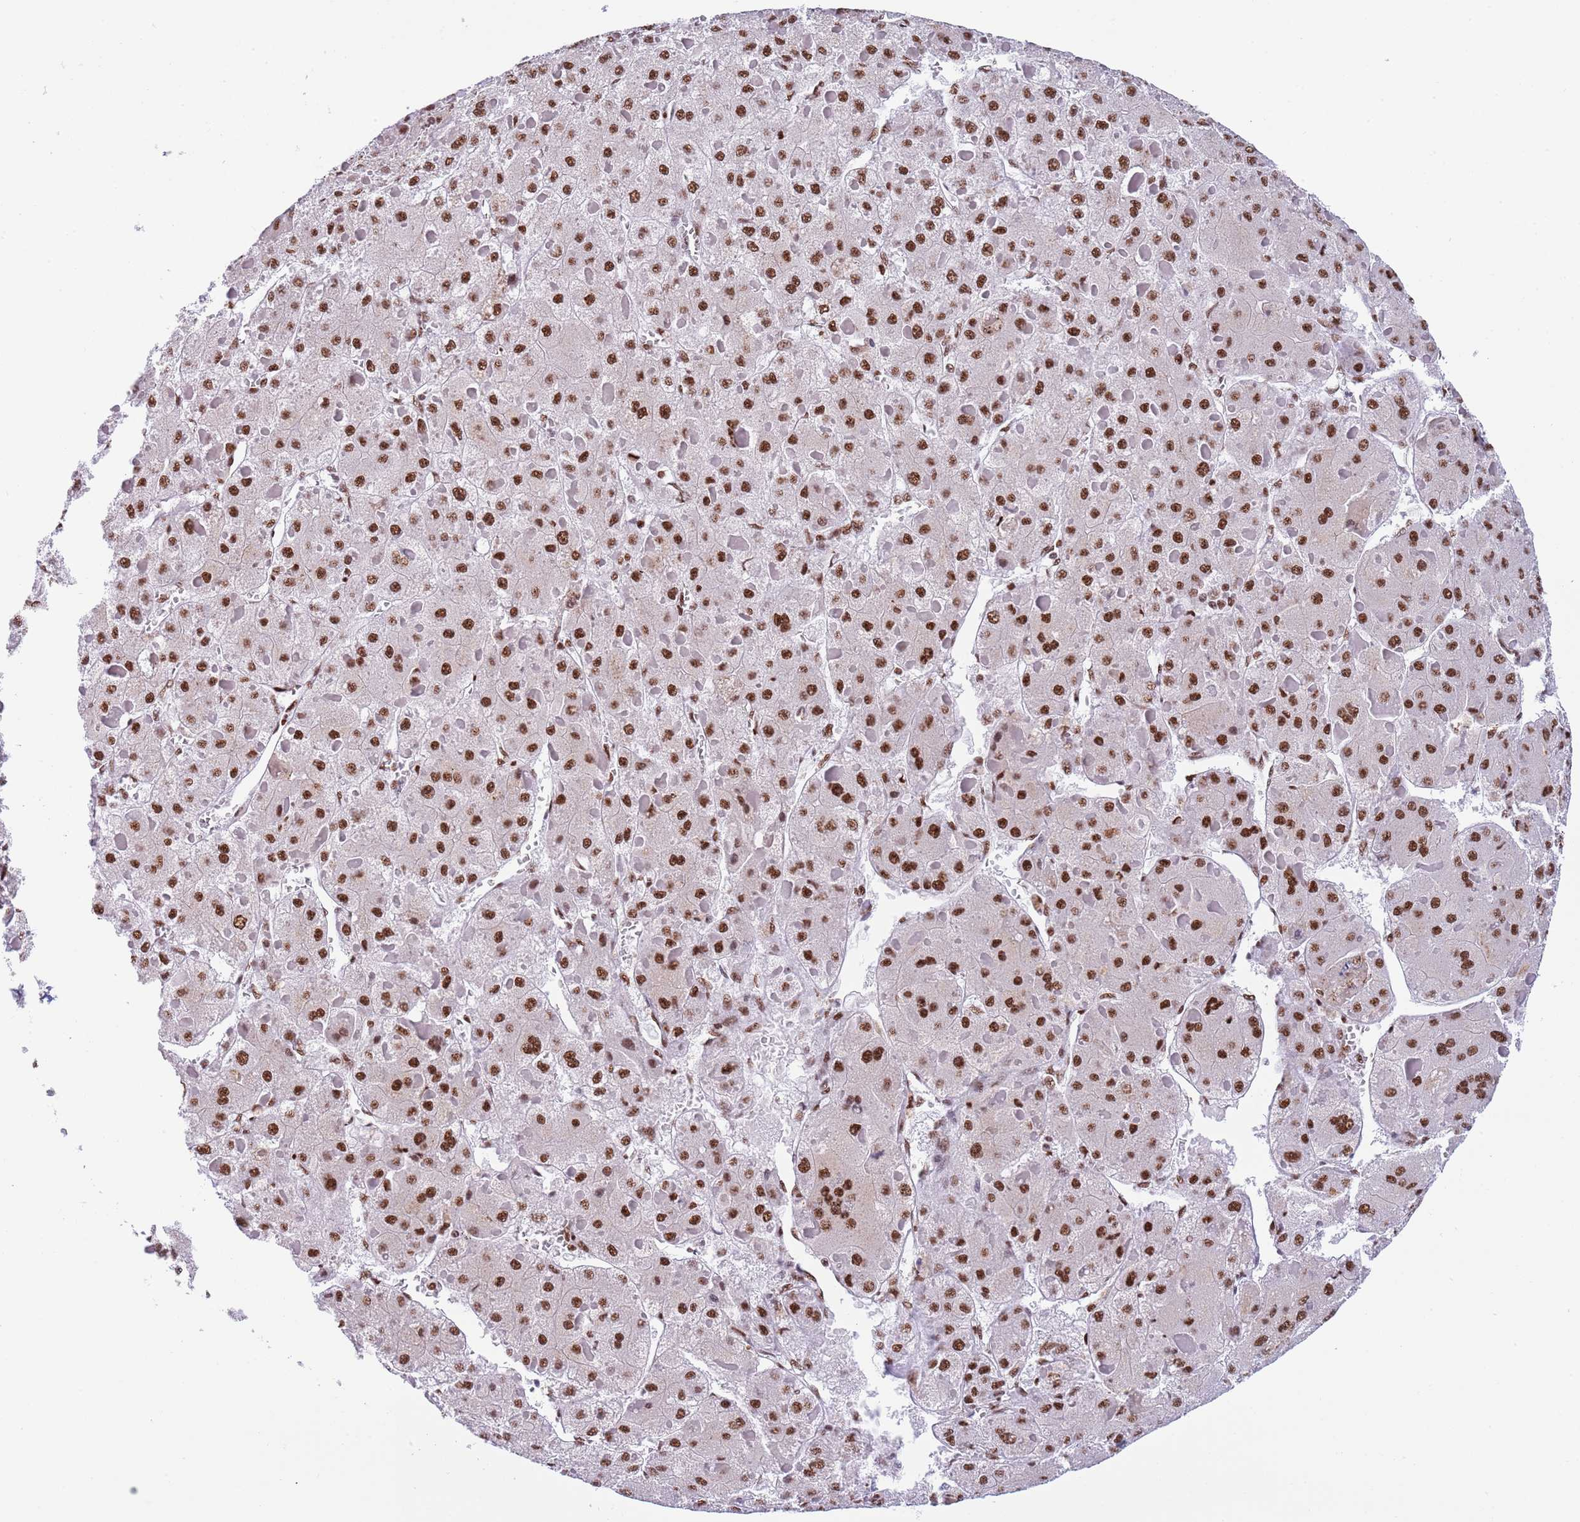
{"staining": {"intensity": "strong", "quantity": ">75%", "location": "nuclear"}, "tissue": "liver cancer", "cell_type": "Tumor cells", "image_type": "cancer", "snomed": [{"axis": "morphology", "description": "Carcinoma, Hepatocellular, NOS"}, {"axis": "topography", "description": "Liver"}], "caption": "Immunohistochemistry (DAB) staining of liver cancer displays strong nuclear protein positivity in approximately >75% of tumor cells.", "gene": "SF3A2", "patient": {"sex": "female", "age": 73}}